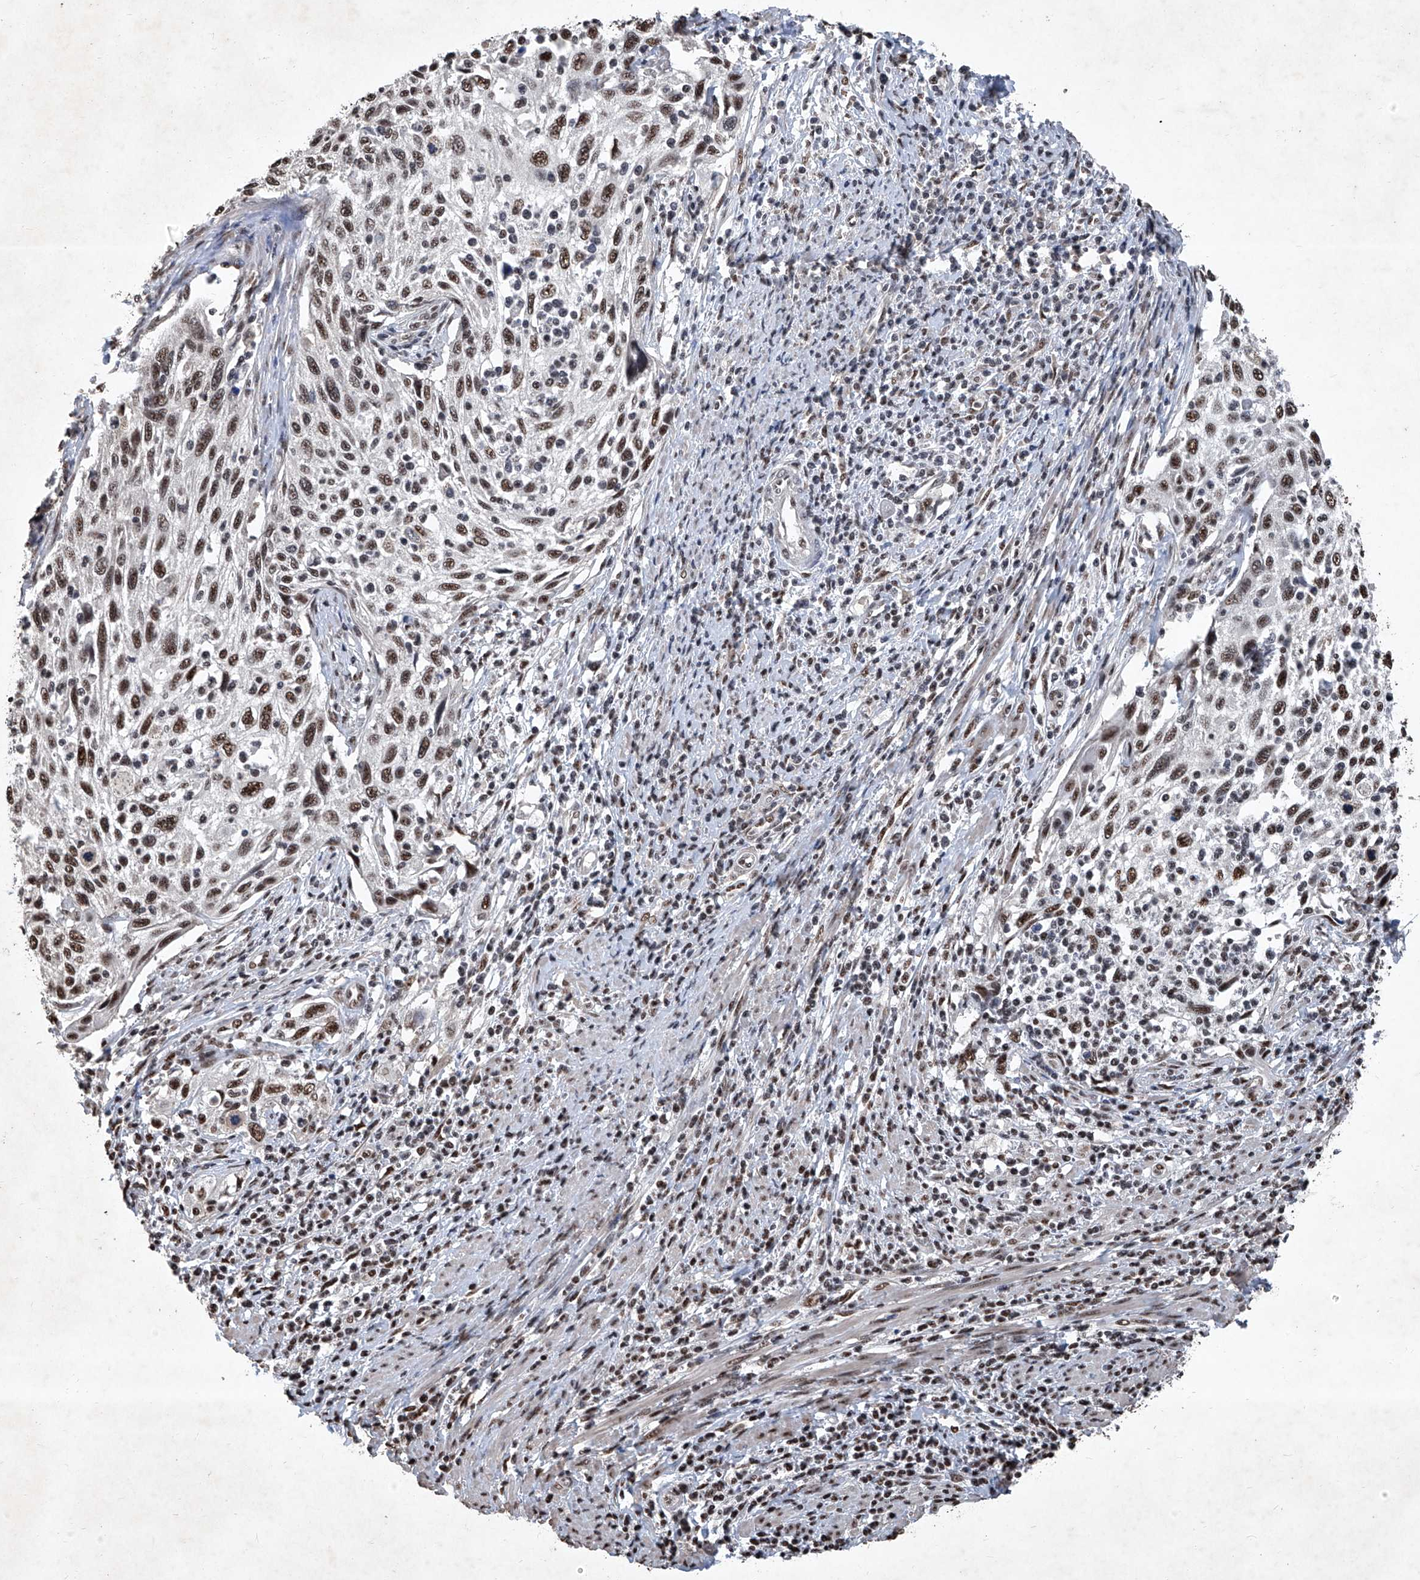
{"staining": {"intensity": "moderate", "quantity": ">75%", "location": "nuclear"}, "tissue": "cervical cancer", "cell_type": "Tumor cells", "image_type": "cancer", "snomed": [{"axis": "morphology", "description": "Squamous cell carcinoma, NOS"}, {"axis": "topography", "description": "Cervix"}], "caption": "High-power microscopy captured an immunohistochemistry micrograph of squamous cell carcinoma (cervical), revealing moderate nuclear positivity in about >75% of tumor cells.", "gene": "DDX39B", "patient": {"sex": "female", "age": 70}}